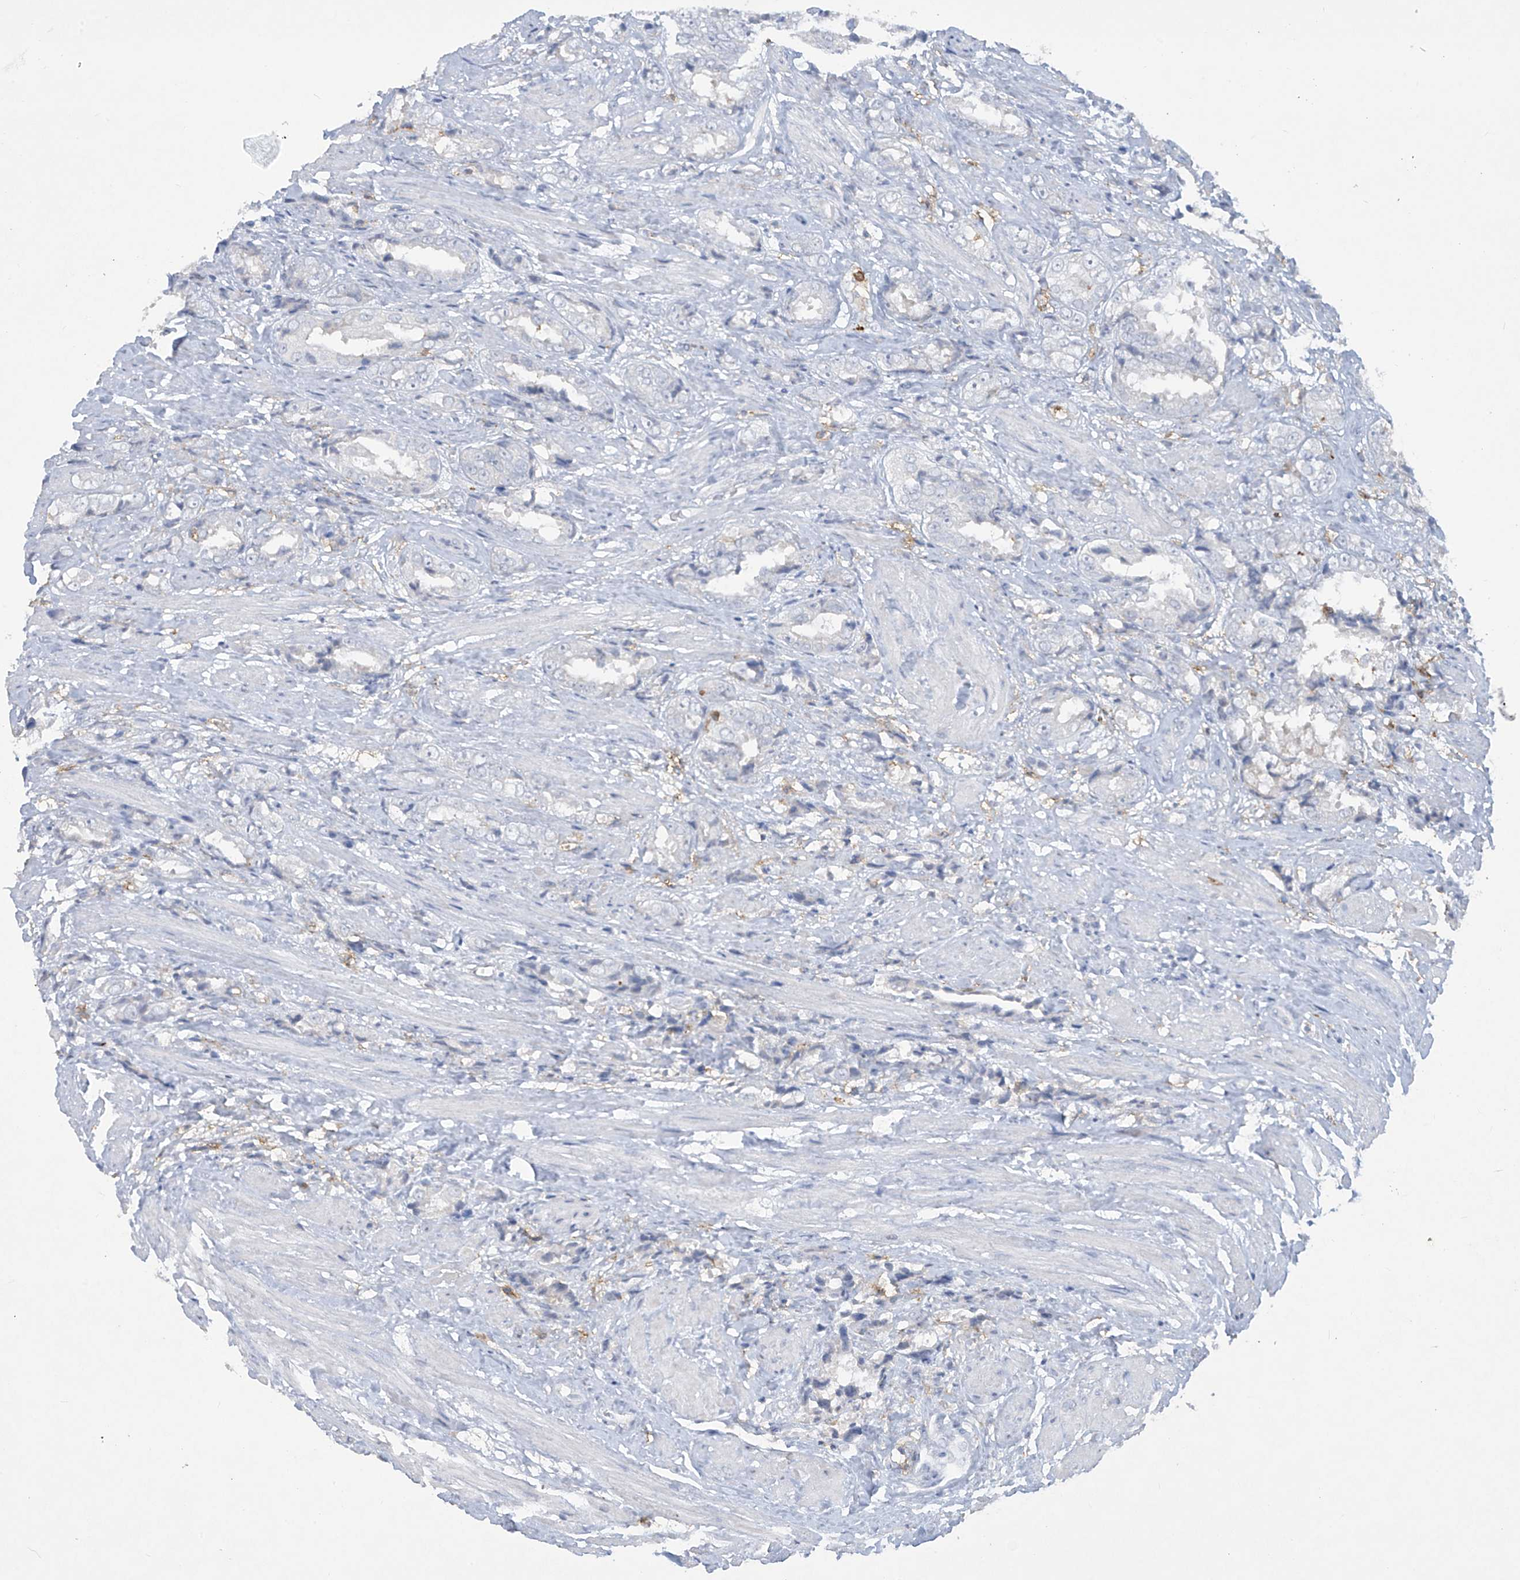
{"staining": {"intensity": "negative", "quantity": "none", "location": "none"}, "tissue": "prostate cancer", "cell_type": "Tumor cells", "image_type": "cancer", "snomed": [{"axis": "morphology", "description": "Adenocarcinoma, High grade"}, {"axis": "topography", "description": "Prostate"}], "caption": "Immunohistochemistry of human prostate adenocarcinoma (high-grade) exhibits no expression in tumor cells.", "gene": "FCGR3A", "patient": {"sex": "male", "age": 61}}